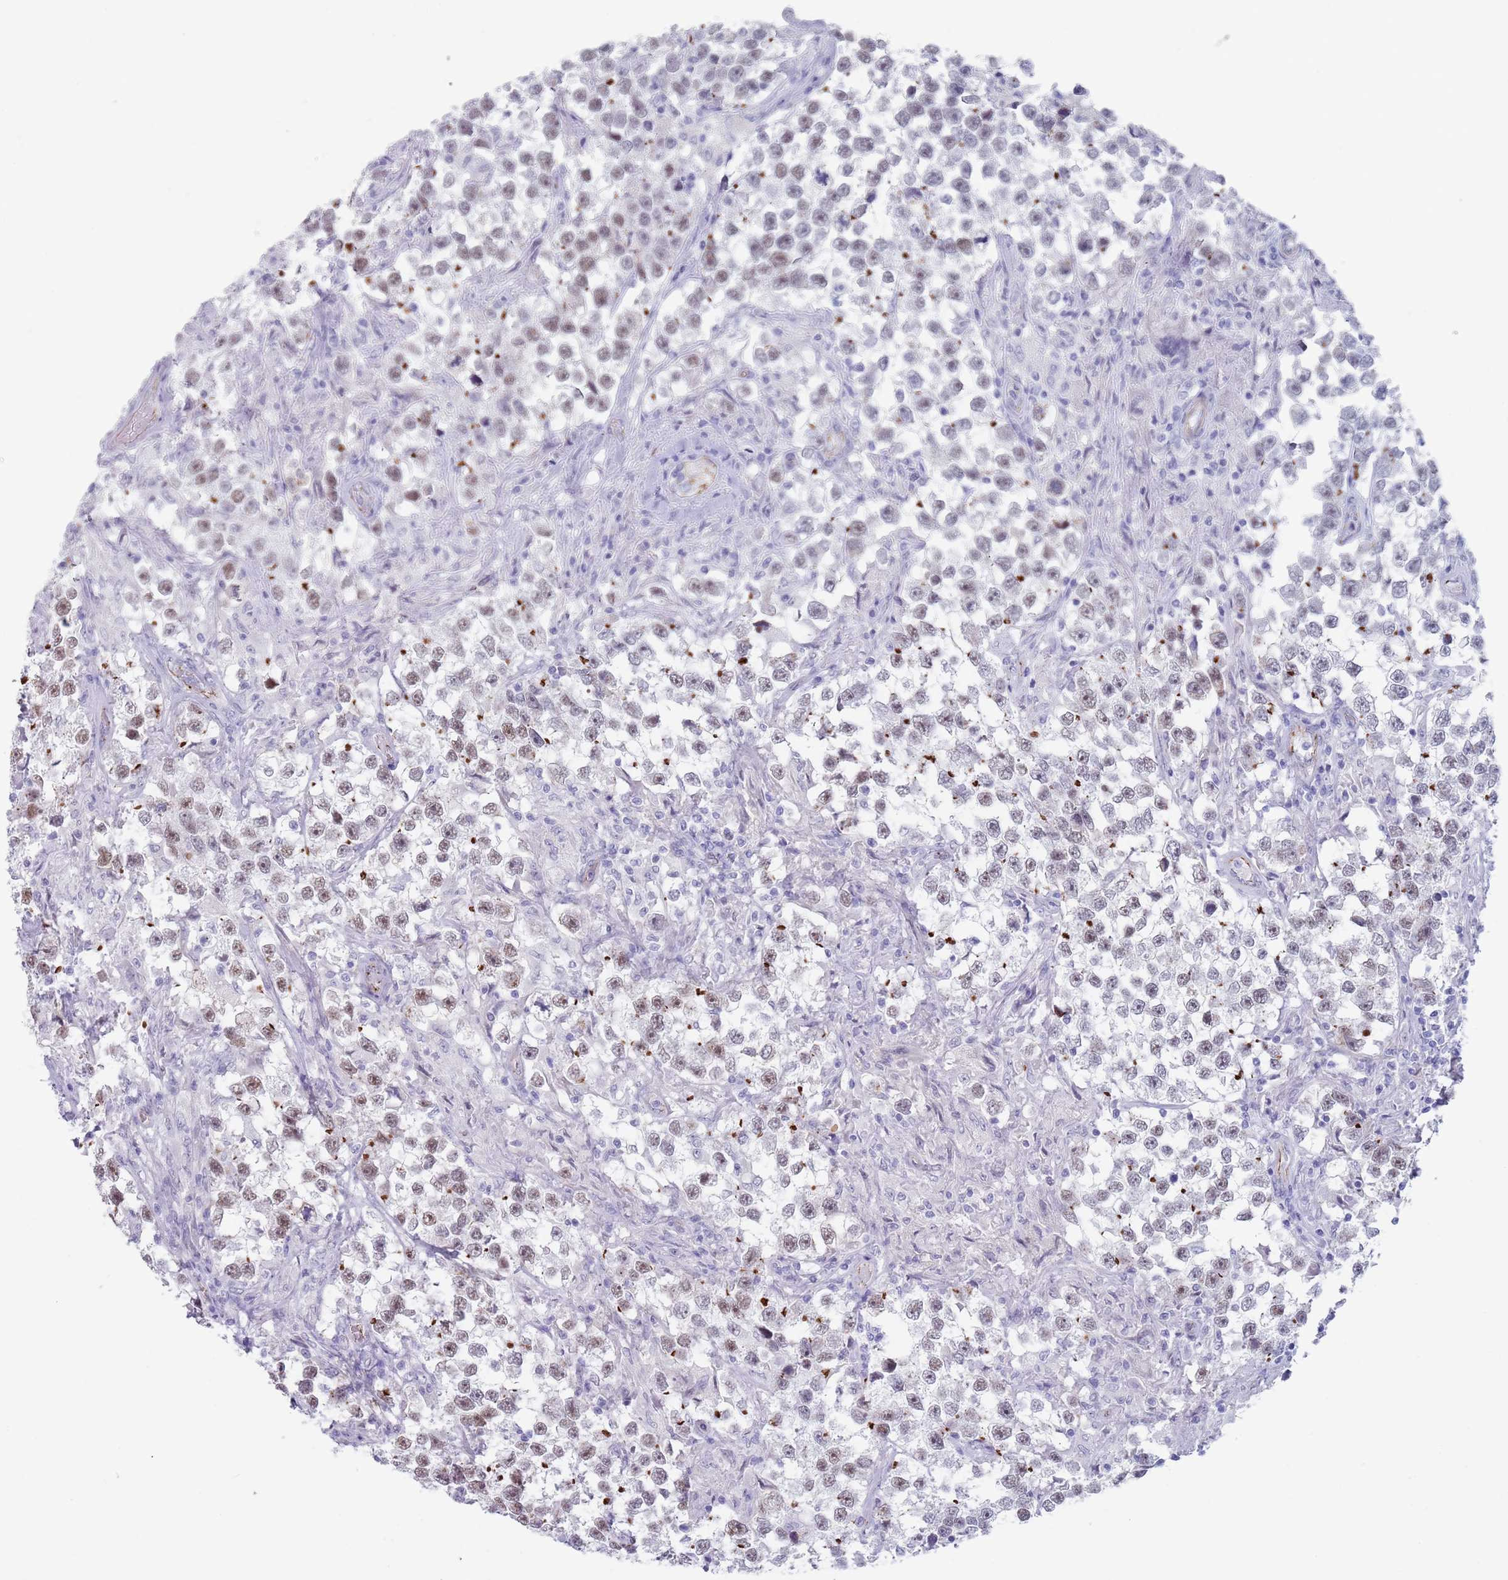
{"staining": {"intensity": "moderate", "quantity": "25%-75%", "location": "nuclear"}, "tissue": "testis cancer", "cell_type": "Tumor cells", "image_type": "cancer", "snomed": [{"axis": "morphology", "description": "Seminoma, NOS"}, {"axis": "topography", "description": "Testis"}], "caption": "IHC photomicrograph of testis cancer (seminoma) stained for a protein (brown), which shows medium levels of moderate nuclear staining in about 25%-75% of tumor cells.", "gene": "OR5A2", "patient": {"sex": "male", "age": 46}}